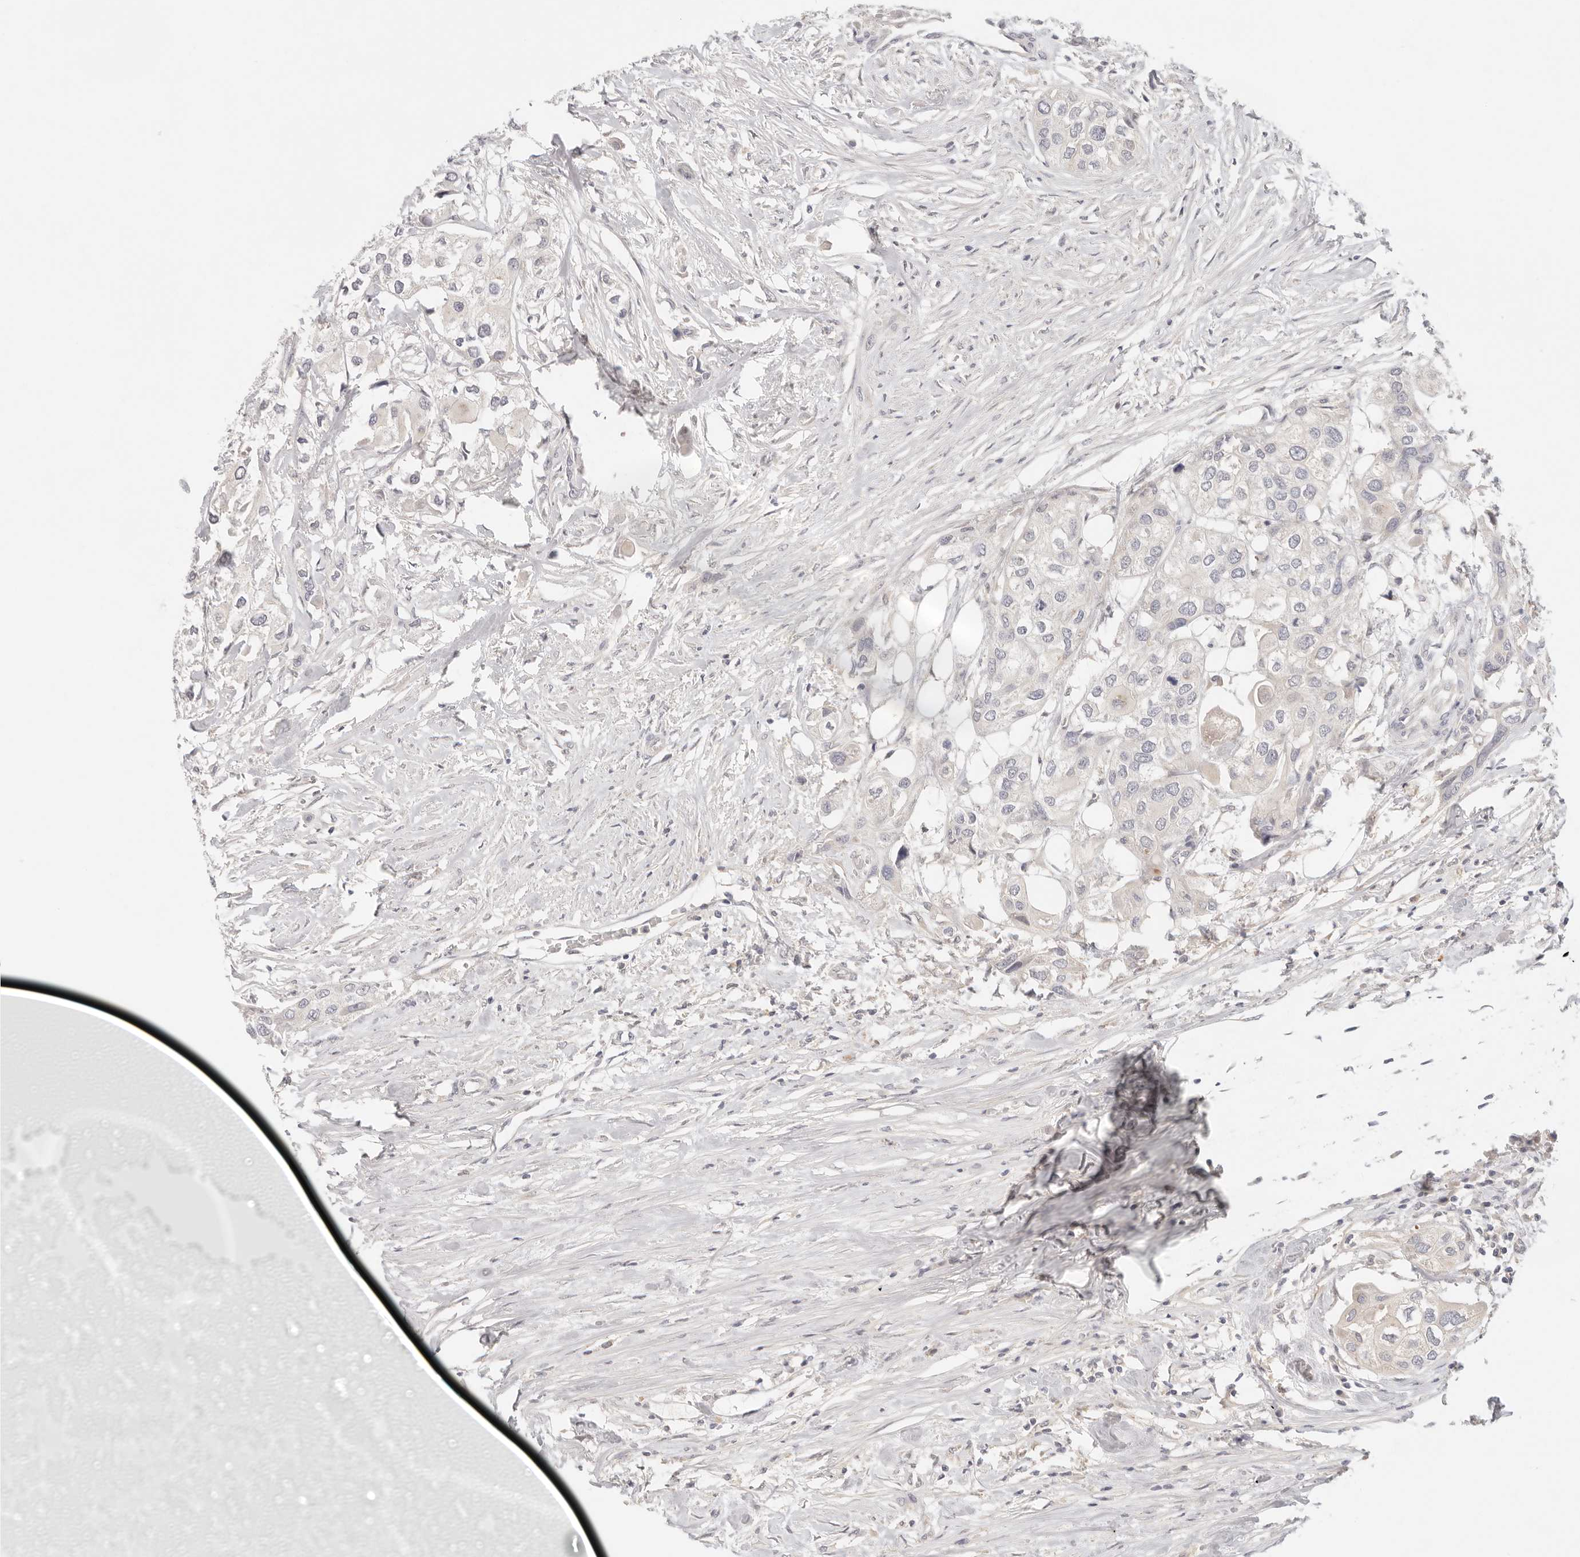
{"staining": {"intensity": "negative", "quantity": "none", "location": "none"}, "tissue": "urothelial cancer", "cell_type": "Tumor cells", "image_type": "cancer", "snomed": [{"axis": "morphology", "description": "Urothelial carcinoma, High grade"}, {"axis": "topography", "description": "Urinary bladder"}], "caption": "IHC micrograph of neoplastic tissue: human urothelial carcinoma (high-grade) stained with DAB shows no significant protein expression in tumor cells.", "gene": "SPHK1", "patient": {"sex": "male", "age": 64}}